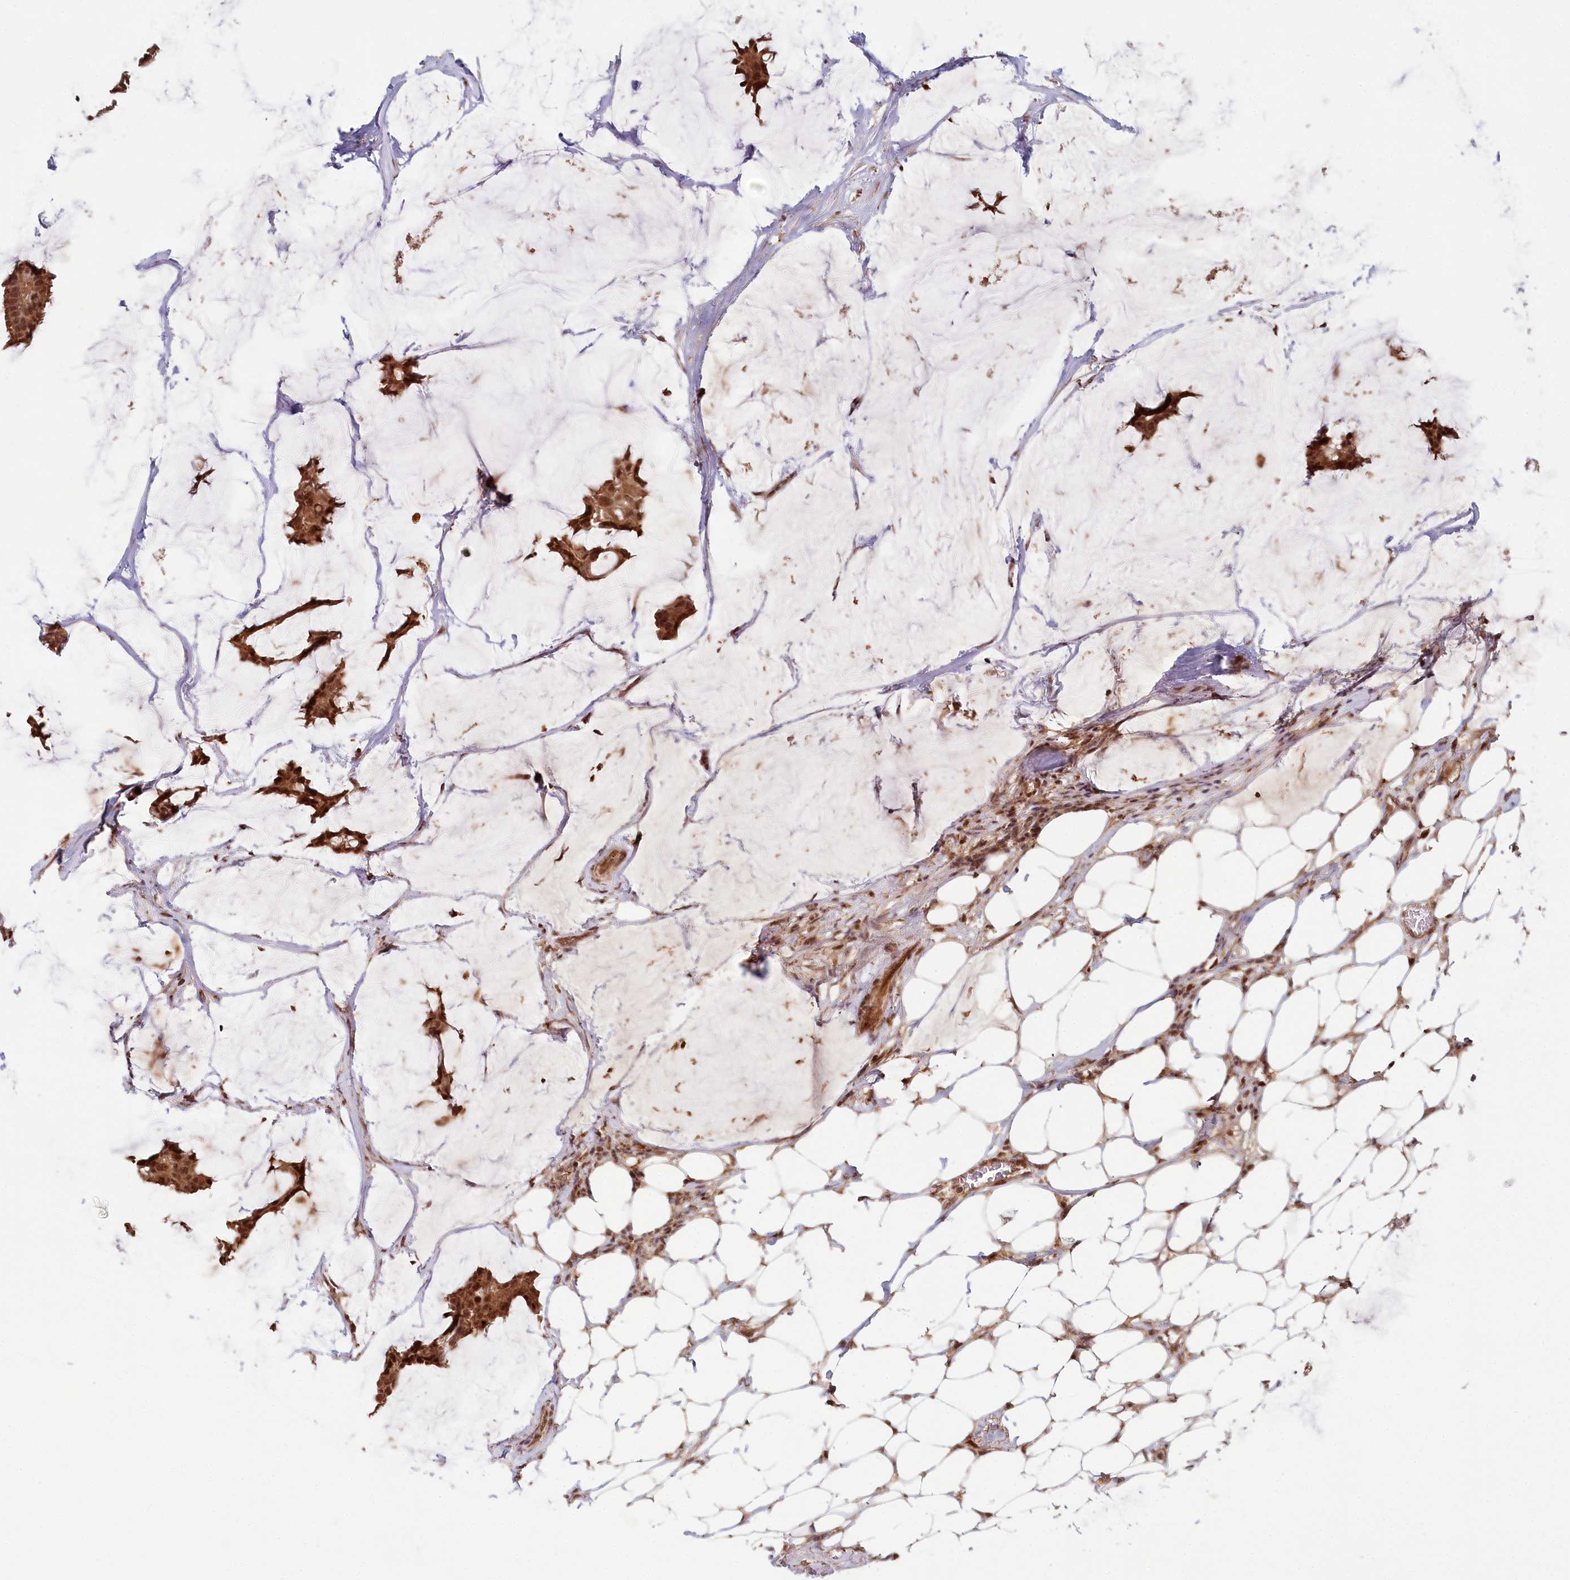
{"staining": {"intensity": "strong", "quantity": ">75%", "location": "cytoplasmic/membranous,nuclear"}, "tissue": "breast cancer", "cell_type": "Tumor cells", "image_type": "cancer", "snomed": [{"axis": "morphology", "description": "Duct carcinoma"}, {"axis": "topography", "description": "Breast"}], "caption": "Tumor cells display strong cytoplasmic/membranous and nuclear staining in about >75% of cells in breast cancer. (Brightfield microscopy of DAB IHC at high magnification).", "gene": "WAPL", "patient": {"sex": "female", "age": 93}}